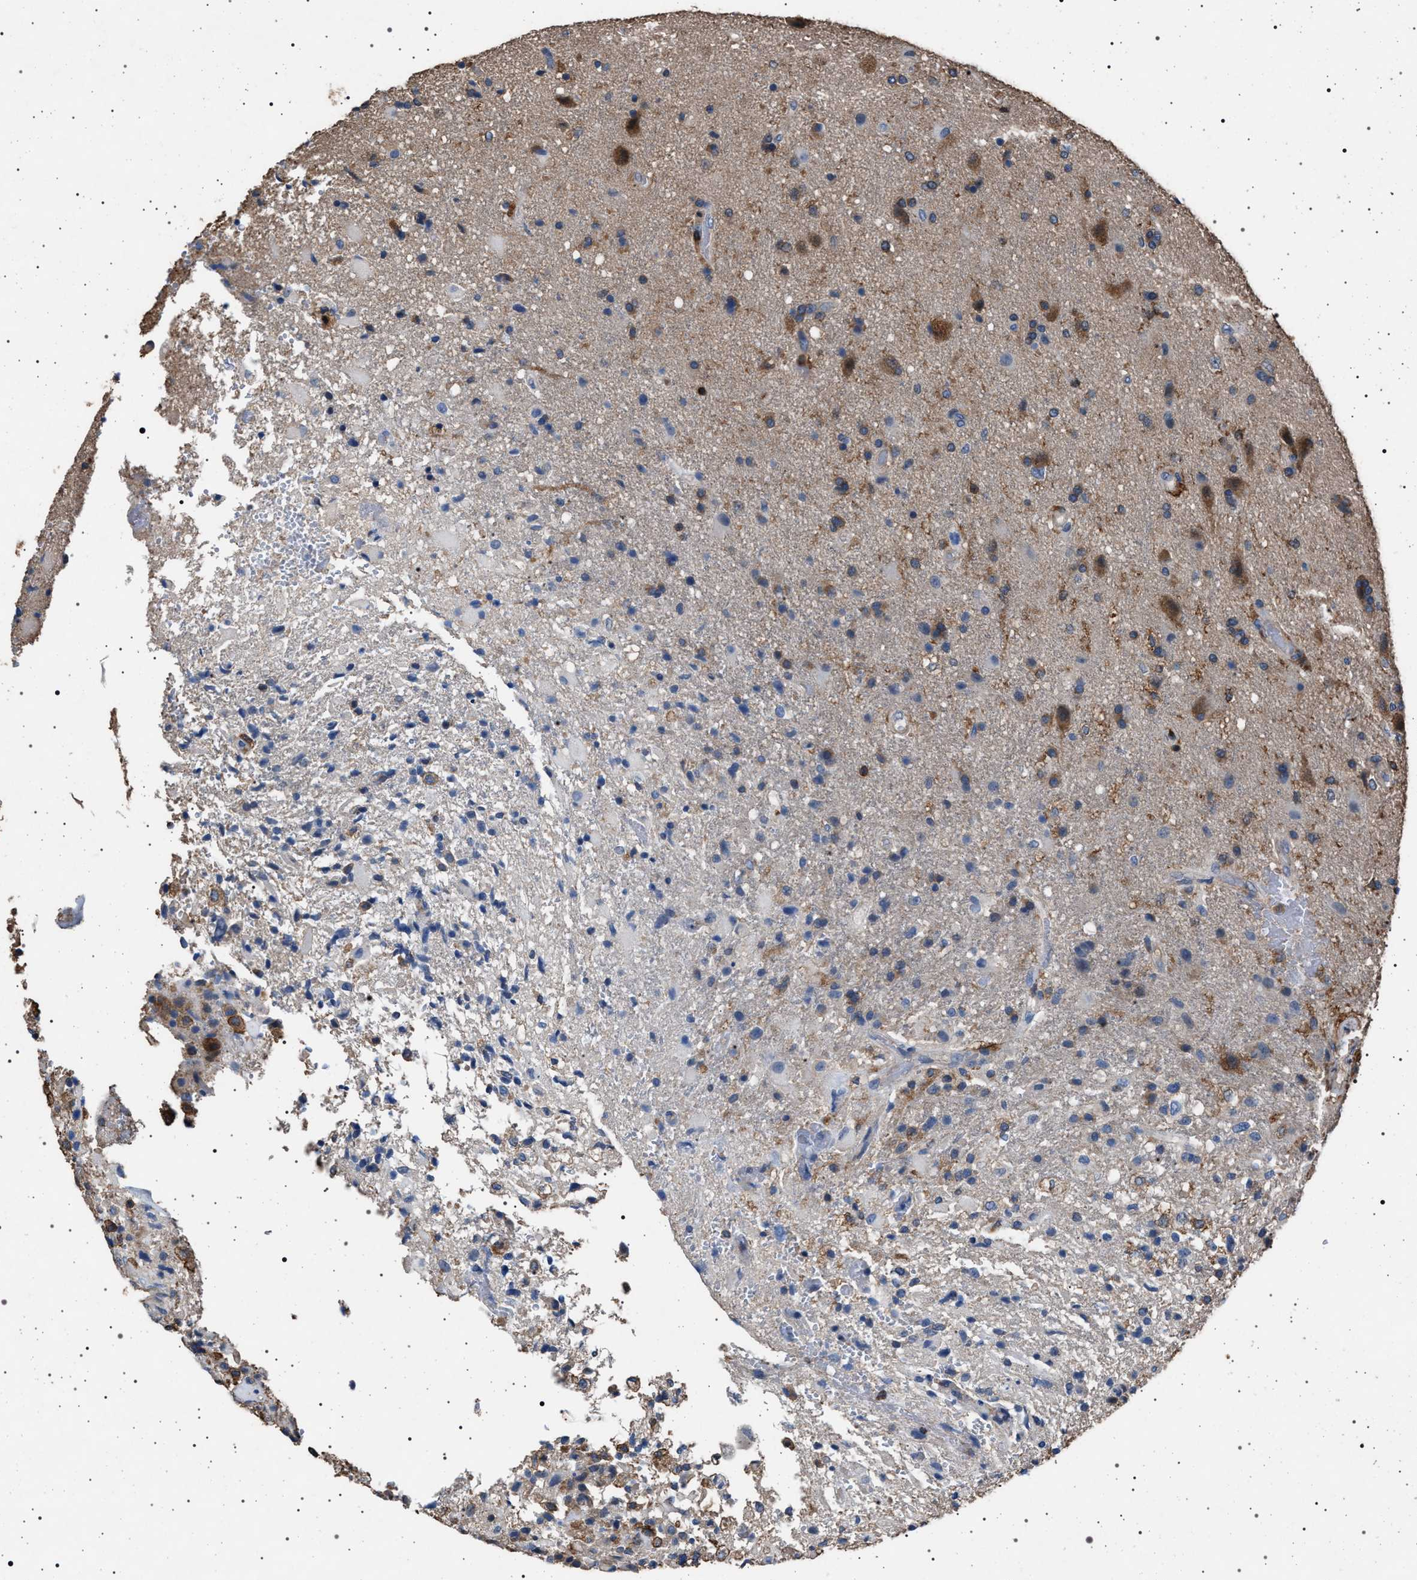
{"staining": {"intensity": "moderate", "quantity": "<25%", "location": "cytoplasmic/membranous"}, "tissue": "glioma", "cell_type": "Tumor cells", "image_type": "cancer", "snomed": [{"axis": "morphology", "description": "Glioma, malignant, High grade"}, {"axis": "topography", "description": "Brain"}], "caption": "High-grade glioma (malignant) stained for a protein (brown) reveals moderate cytoplasmic/membranous positive staining in approximately <25% of tumor cells.", "gene": "SMAP2", "patient": {"sex": "male", "age": 72}}